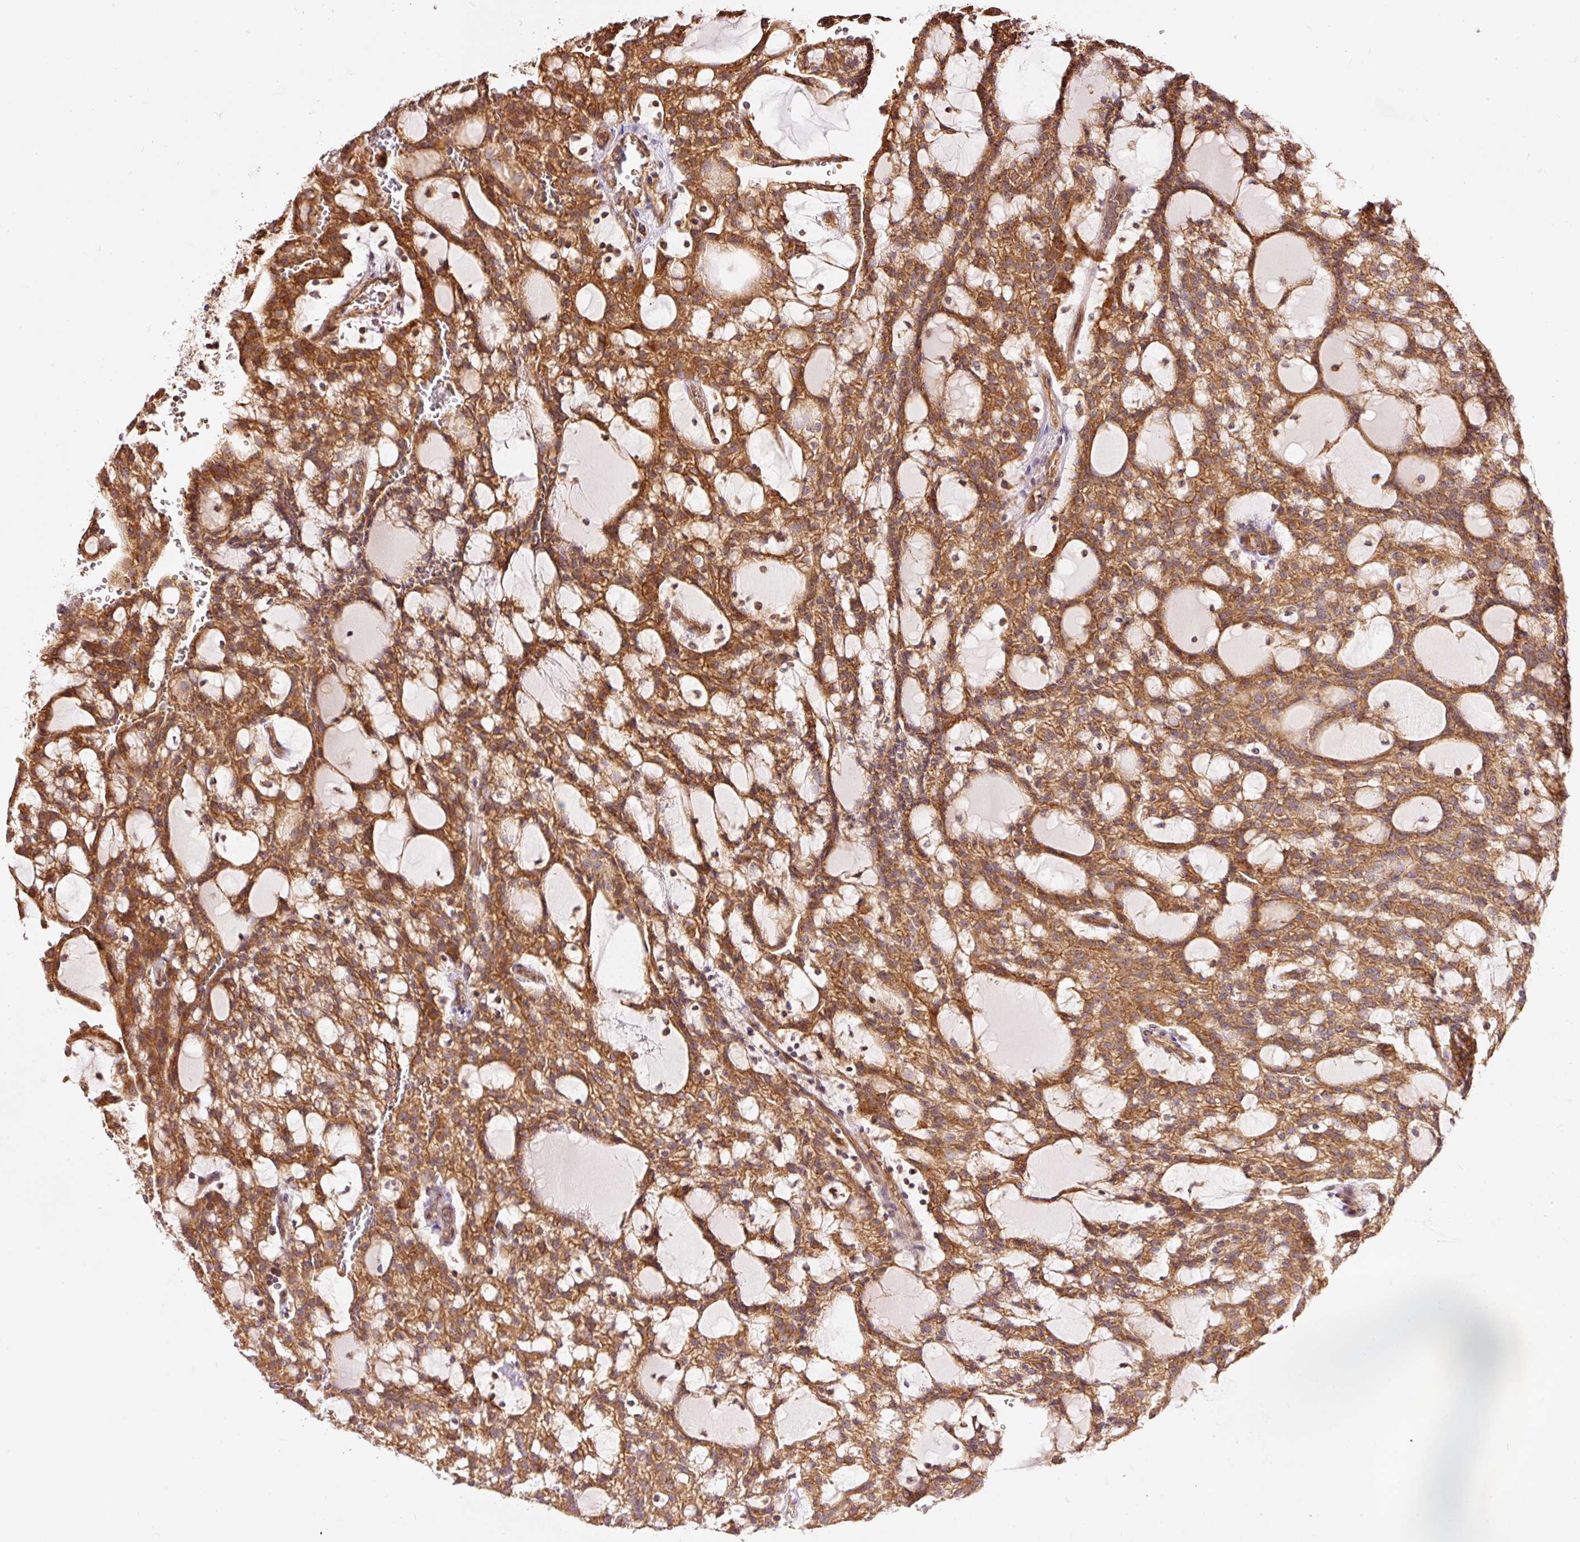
{"staining": {"intensity": "moderate", "quantity": ">75%", "location": "cytoplasmic/membranous"}, "tissue": "renal cancer", "cell_type": "Tumor cells", "image_type": "cancer", "snomed": [{"axis": "morphology", "description": "Adenocarcinoma, NOS"}, {"axis": "topography", "description": "Kidney"}], "caption": "DAB (3,3'-diaminobenzidine) immunohistochemical staining of renal cancer displays moderate cytoplasmic/membranous protein staining in about >75% of tumor cells. The protein of interest is shown in brown color, while the nuclei are stained blue.", "gene": "ADCY4", "patient": {"sex": "male", "age": 63}}